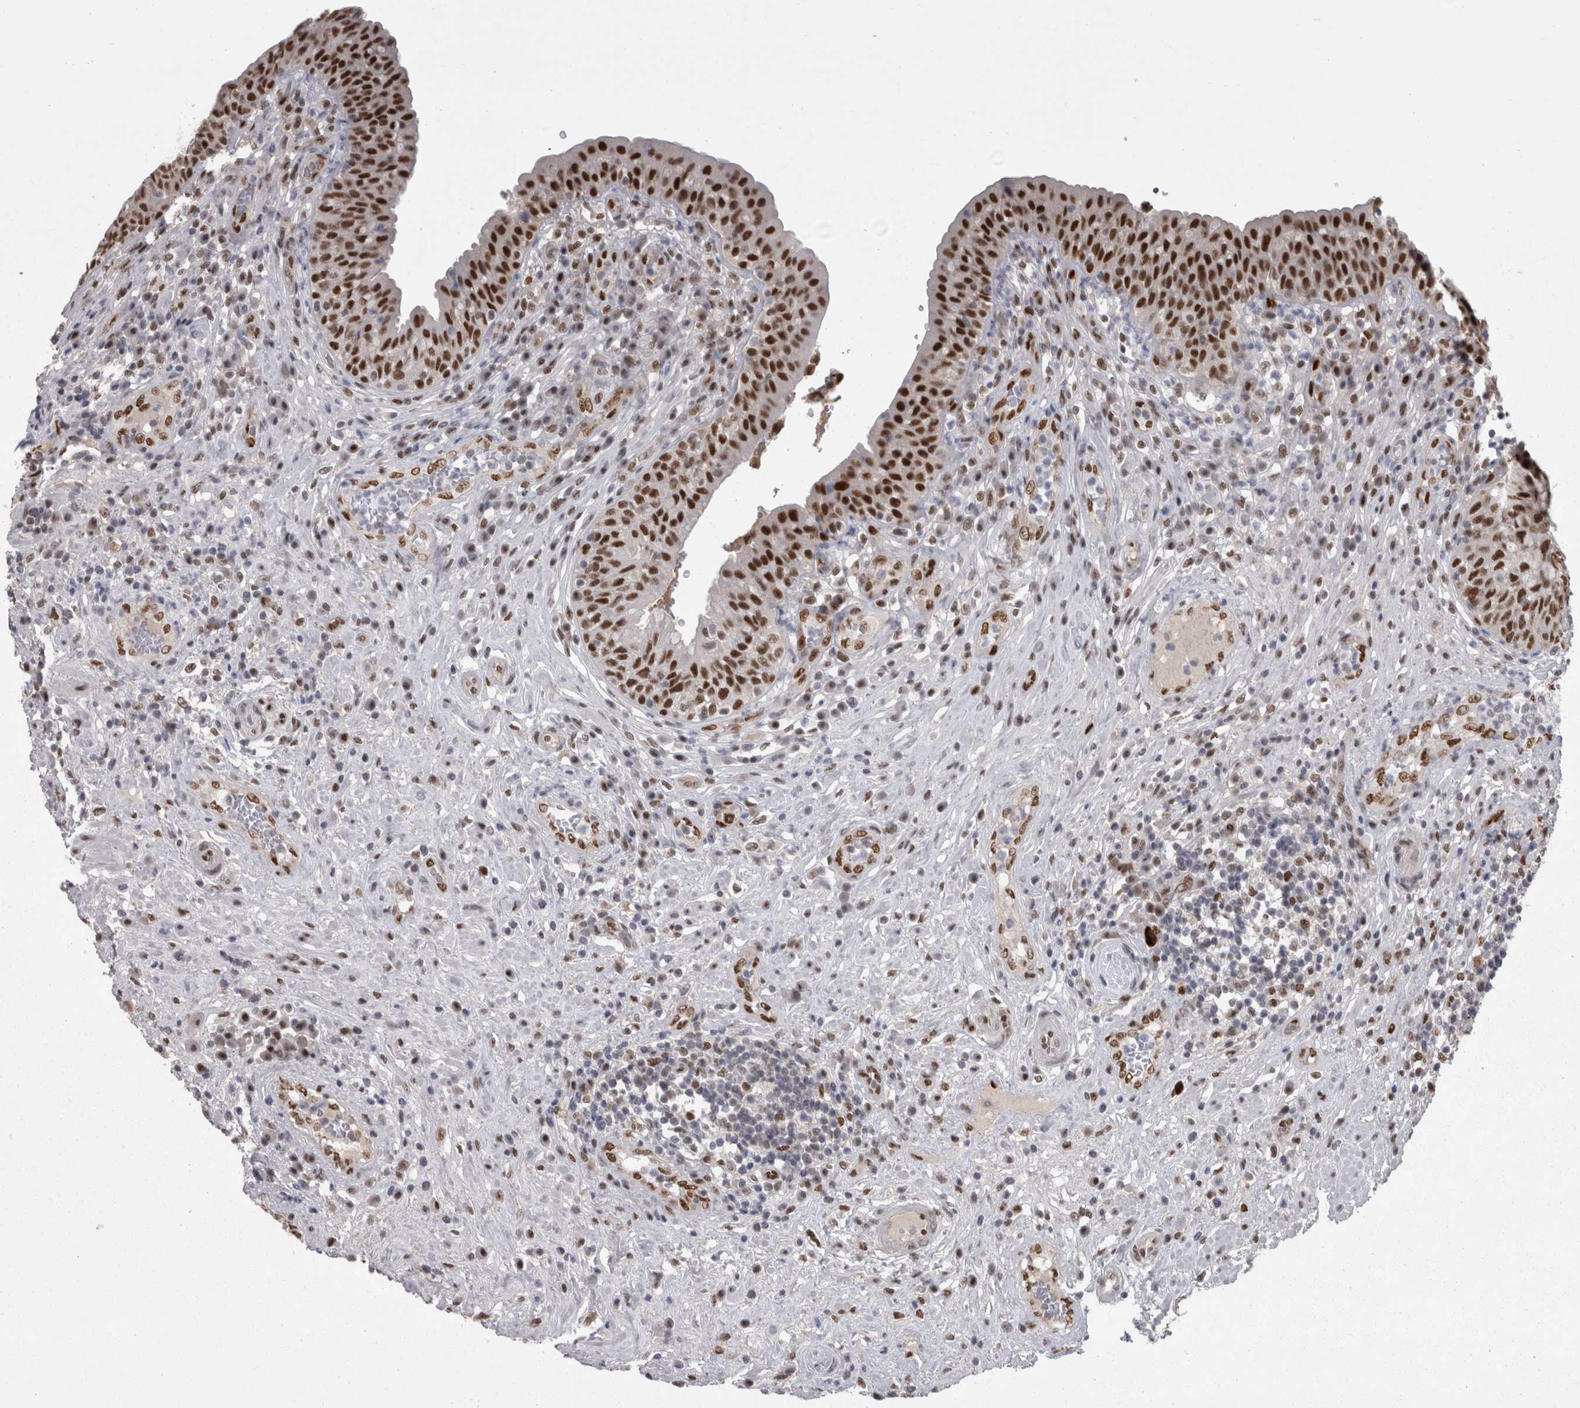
{"staining": {"intensity": "strong", "quantity": ">75%", "location": "nuclear"}, "tissue": "urinary bladder", "cell_type": "Urothelial cells", "image_type": "normal", "snomed": [{"axis": "morphology", "description": "Normal tissue, NOS"}, {"axis": "topography", "description": "Urinary bladder"}], "caption": "Immunohistochemistry (DAB (3,3'-diaminobenzidine)) staining of normal urinary bladder reveals strong nuclear protein staining in about >75% of urothelial cells. Using DAB (3,3'-diaminobenzidine) (brown) and hematoxylin (blue) stains, captured at high magnification using brightfield microscopy.", "gene": "C1orf54", "patient": {"sex": "female", "age": 62}}